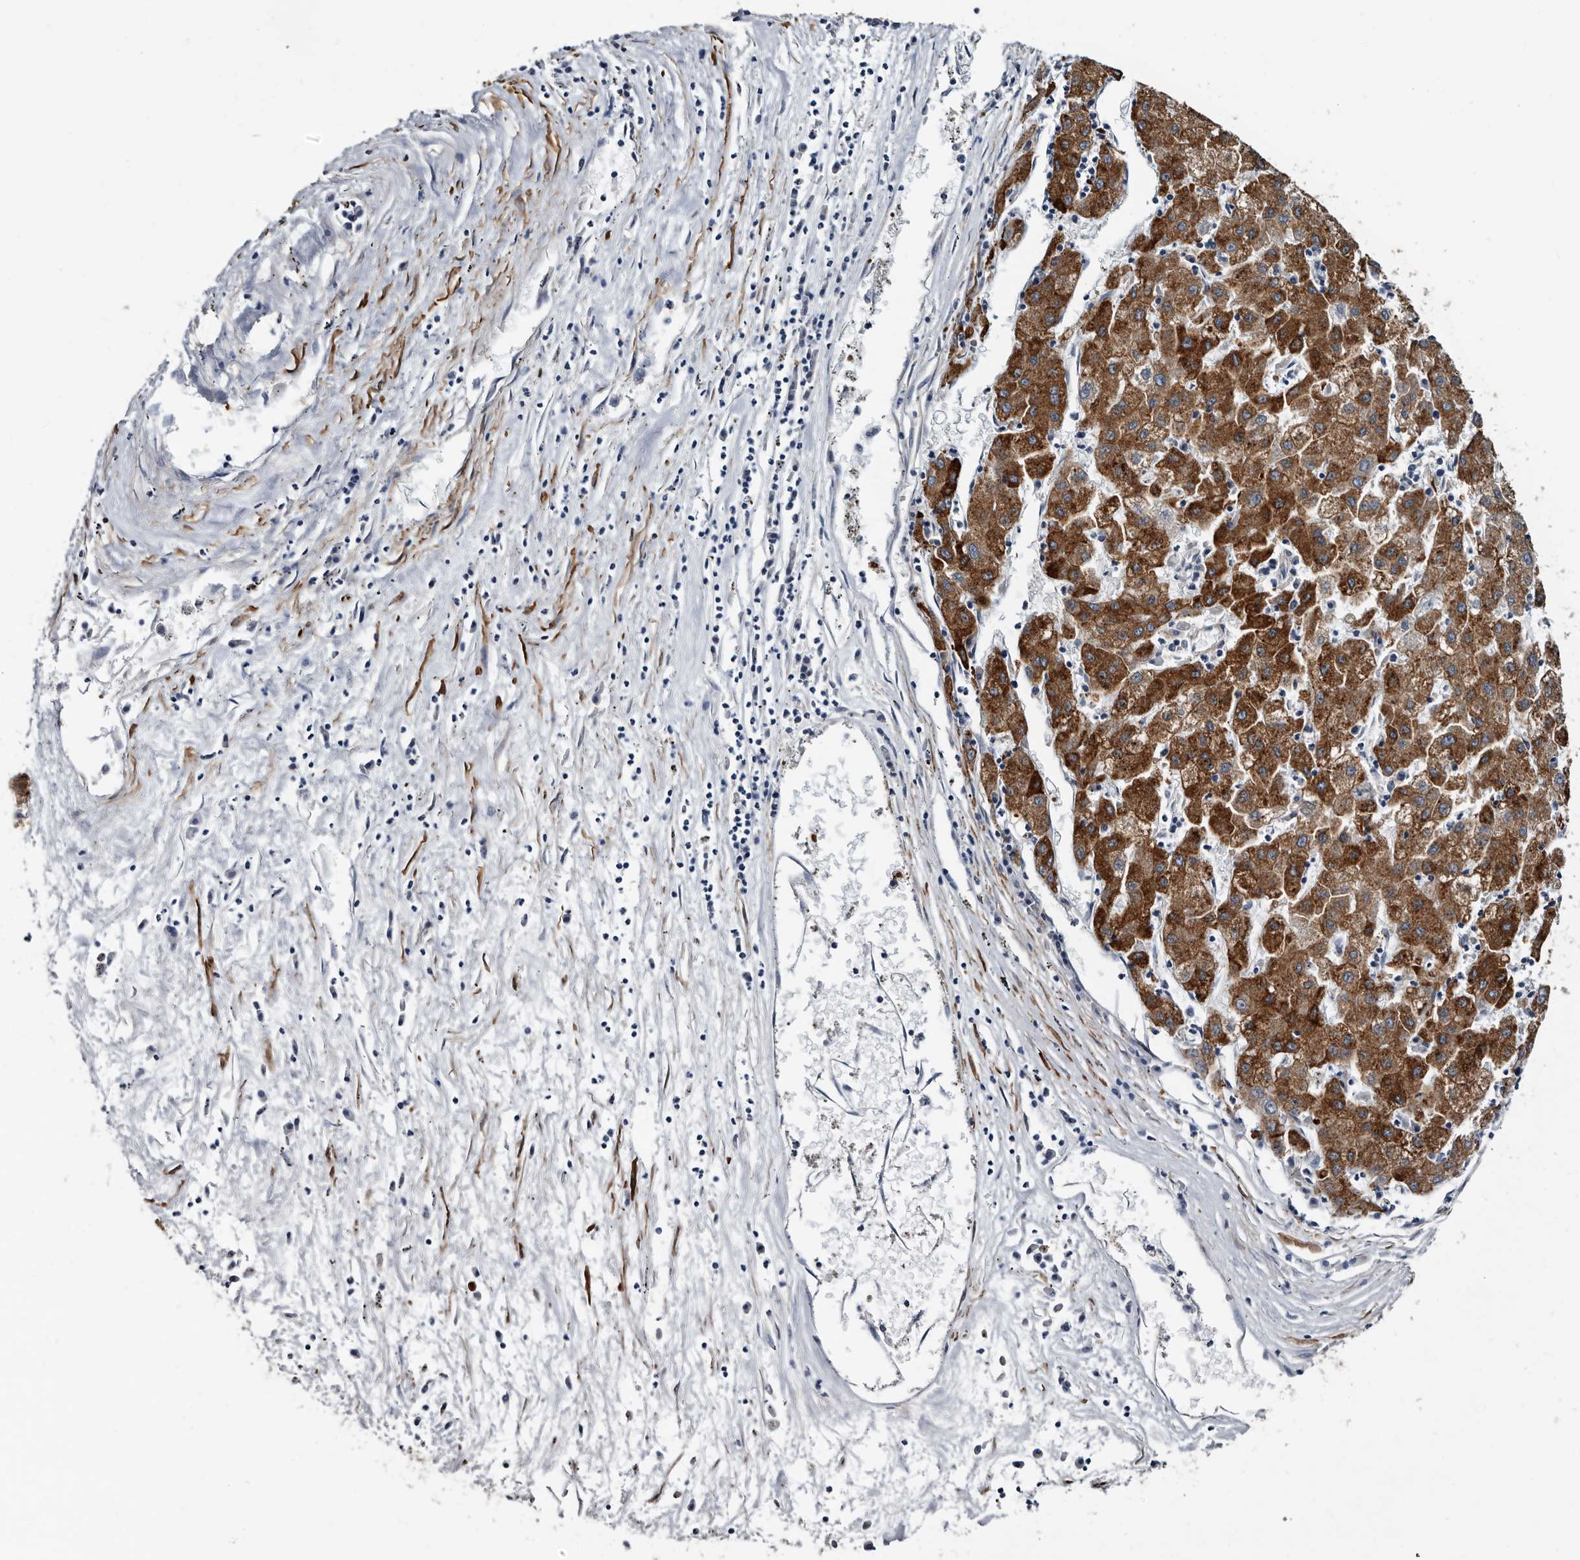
{"staining": {"intensity": "strong", "quantity": "25%-75%", "location": "cytoplasmic/membranous"}, "tissue": "liver cancer", "cell_type": "Tumor cells", "image_type": "cancer", "snomed": [{"axis": "morphology", "description": "Carcinoma, Hepatocellular, NOS"}, {"axis": "topography", "description": "Liver"}], "caption": "Hepatocellular carcinoma (liver) stained with a brown dye exhibits strong cytoplasmic/membranous positive positivity in about 25%-75% of tumor cells.", "gene": "IARS1", "patient": {"sex": "male", "age": 72}}